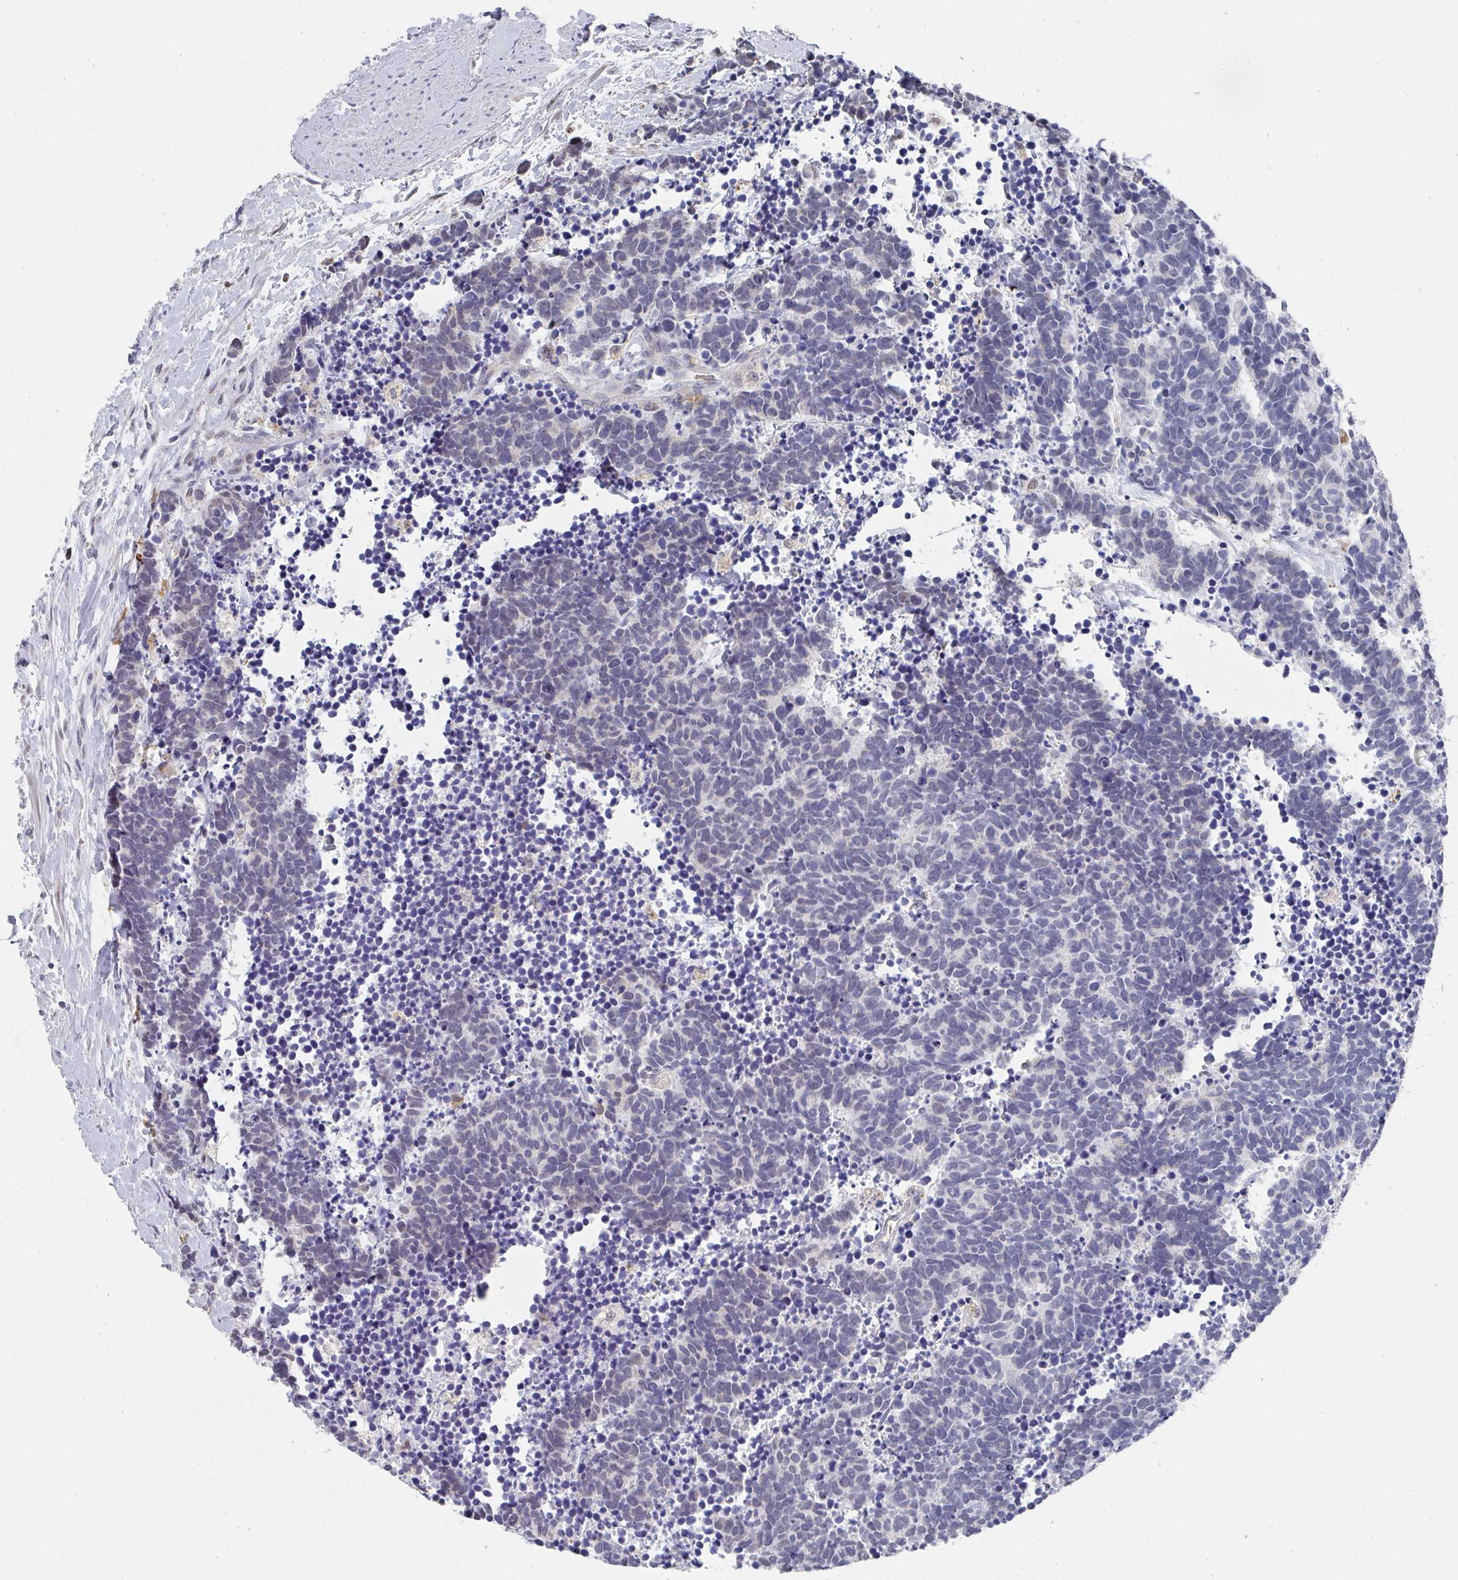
{"staining": {"intensity": "negative", "quantity": "none", "location": "none"}, "tissue": "carcinoid", "cell_type": "Tumor cells", "image_type": "cancer", "snomed": [{"axis": "morphology", "description": "Carcinoma, NOS"}, {"axis": "morphology", "description": "Carcinoid, malignant, NOS"}, {"axis": "topography", "description": "Prostate"}], "caption": "Immunohistochemical staining of human carcinoma displays no significant positivity in tumor cells.", "gene": "NCF1", "patient": {"sex": "male", "age": 57}}